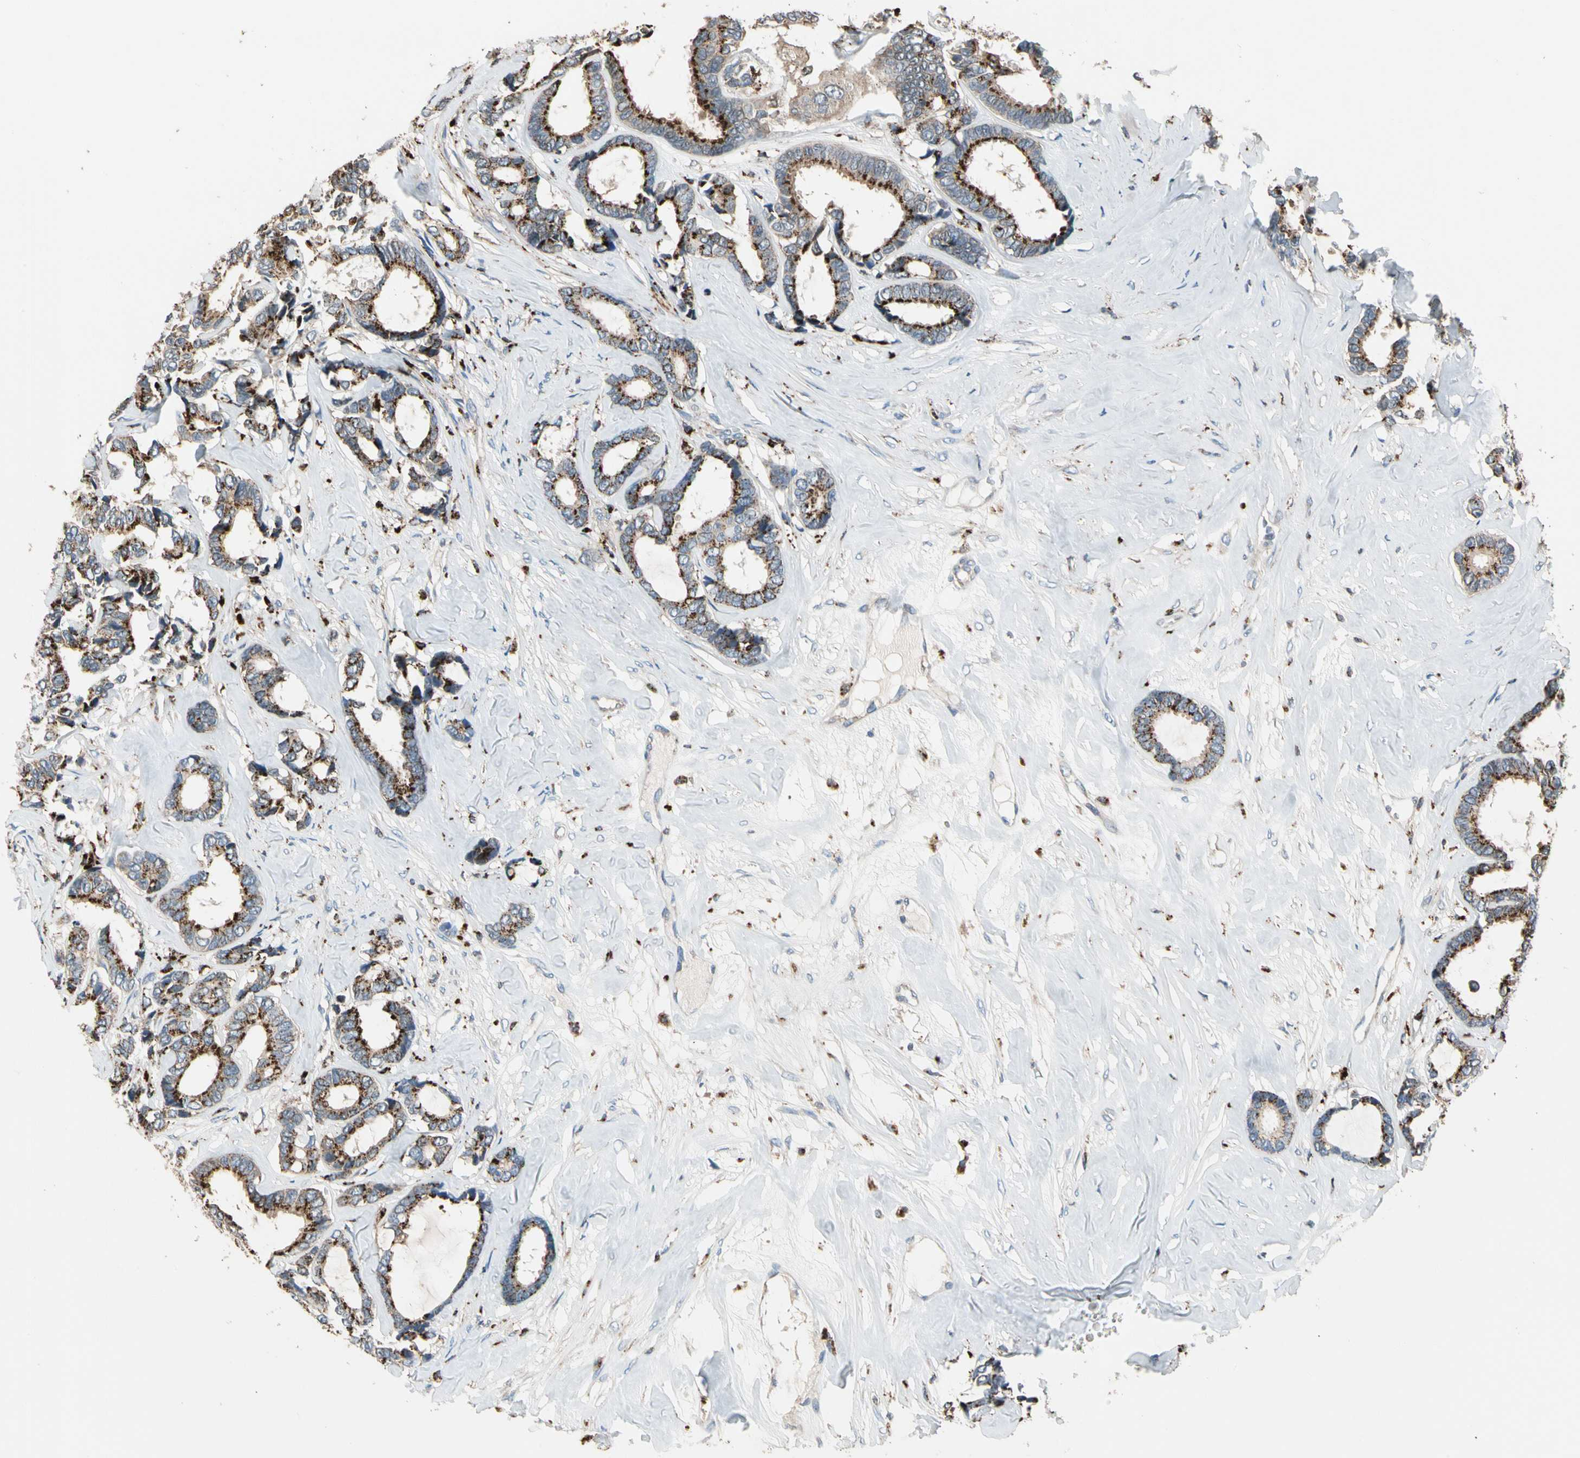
{"staining": {"intensity": "strong", "quantity": ">75%", "location": "cytoplasmic/membranous"}, "tissue": "breast cancer", "cell_type": "Tumor cells", "image_type": "cancer", "snomed": [{"axis": "morphology", "description": "Duct carcinoma"}, {"axis": "topography", "description": "Breast"}], "caption": "Breast cancer (invasive ductal carcinoma) stained for a protein (brown) reveals strong cytoplasmic/membranous positive positivity in approximately >75% of tumor cells.", "gene": "GM2A", "patient": {"sex": "female", "age": 87}}